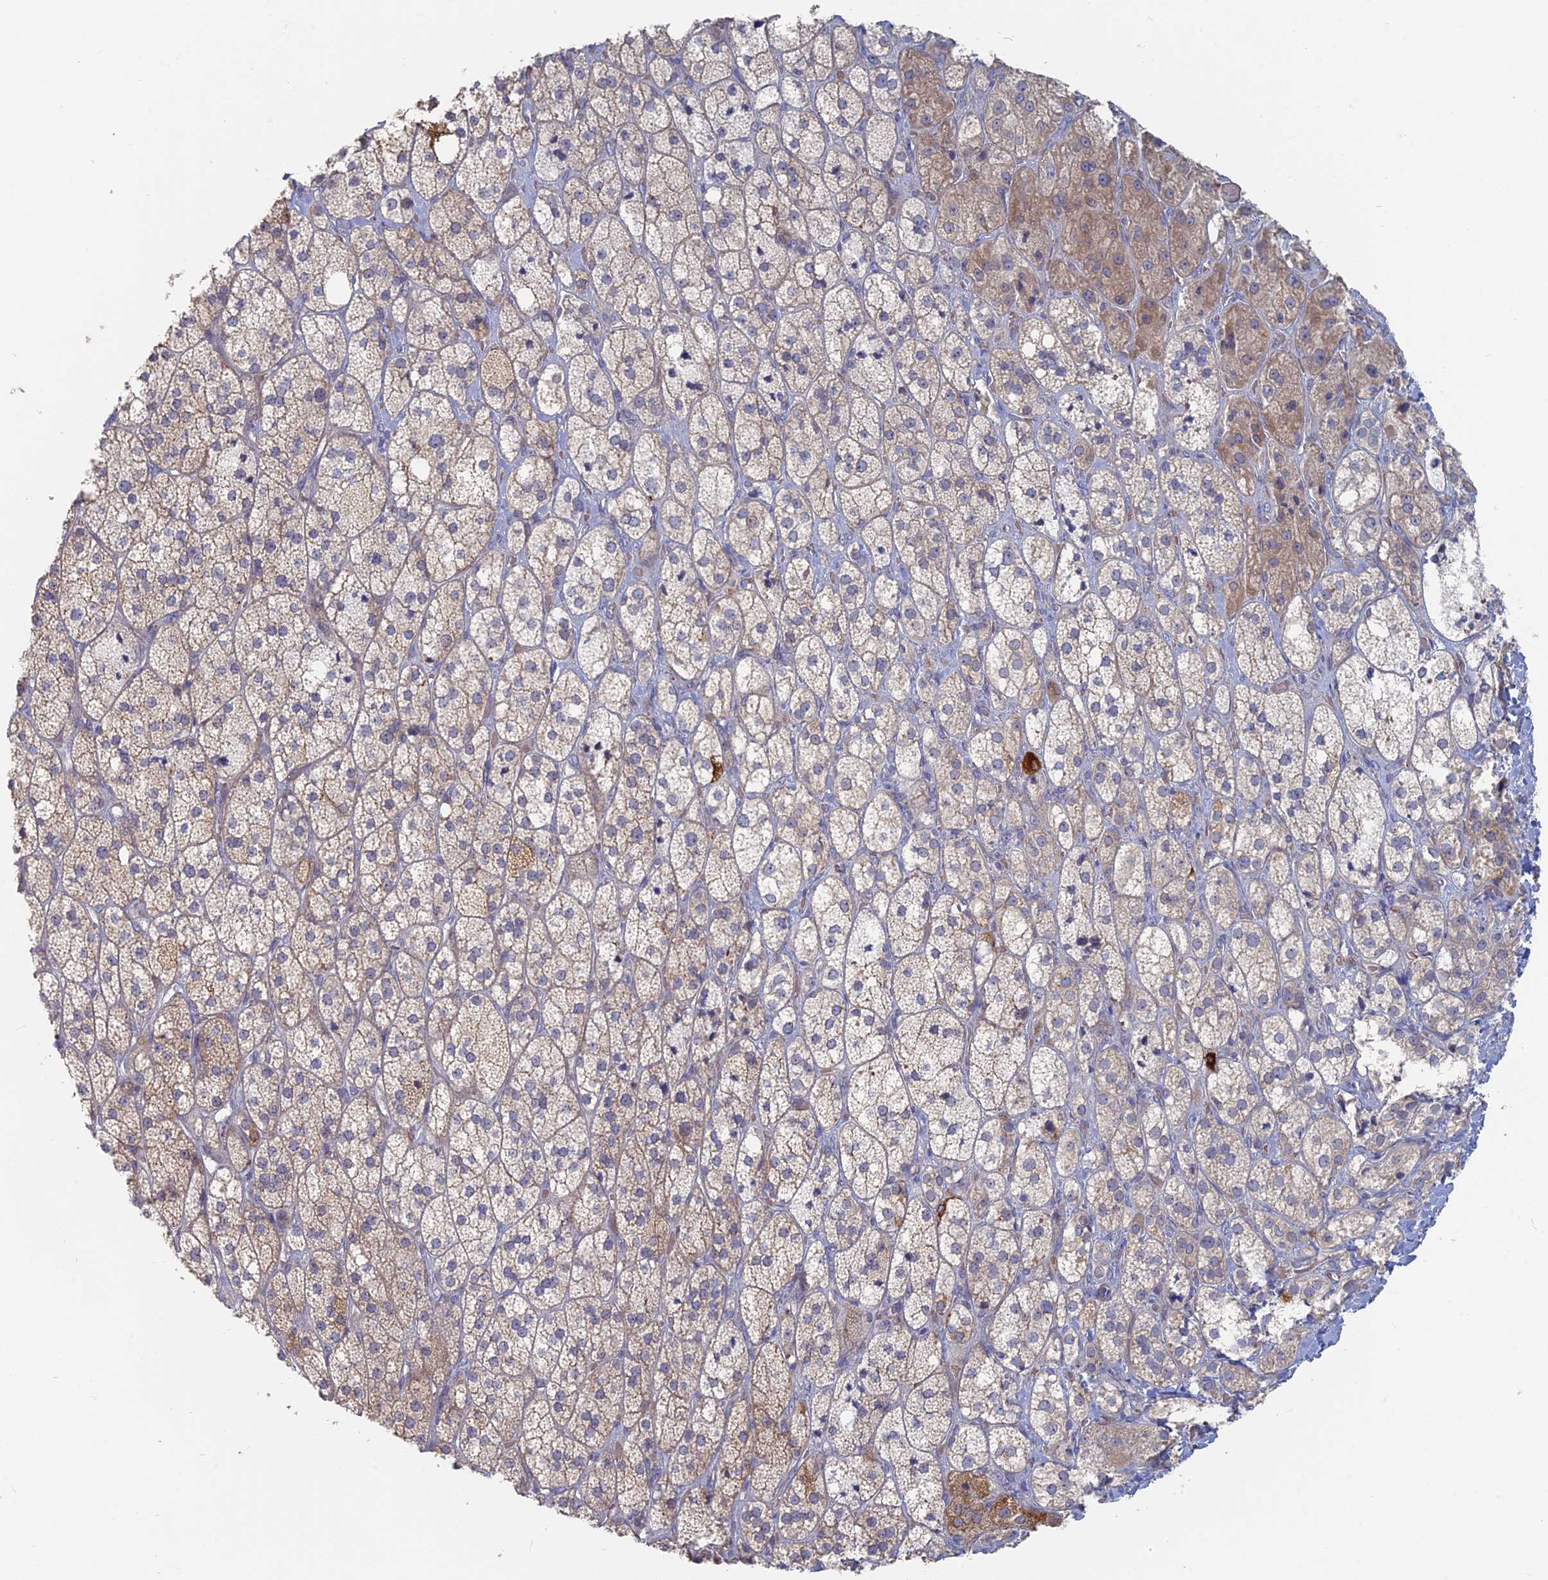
{"staining": {"intensity": "weak", "quantity": "25%-75%", "location": "cytoplasmic/membranous"}, "tissue": "adrenal gland", "cell_type": "Glandular cells", "image_type": "normal", "snomed": [{"axis": "morphology", "description": "Normal tissue, NOS"}, {"axis": "topography", "description": "Adrenal gland"}], "caption": "A high-resolution histopathology image shows IHC staining of normal adrenal gland, which displays weak cytoplasmic/membranous expression in about 25%-75% of glandular cells.", "gene": "TBC1D30", "patient": {"sex": "male", "age": 61}}